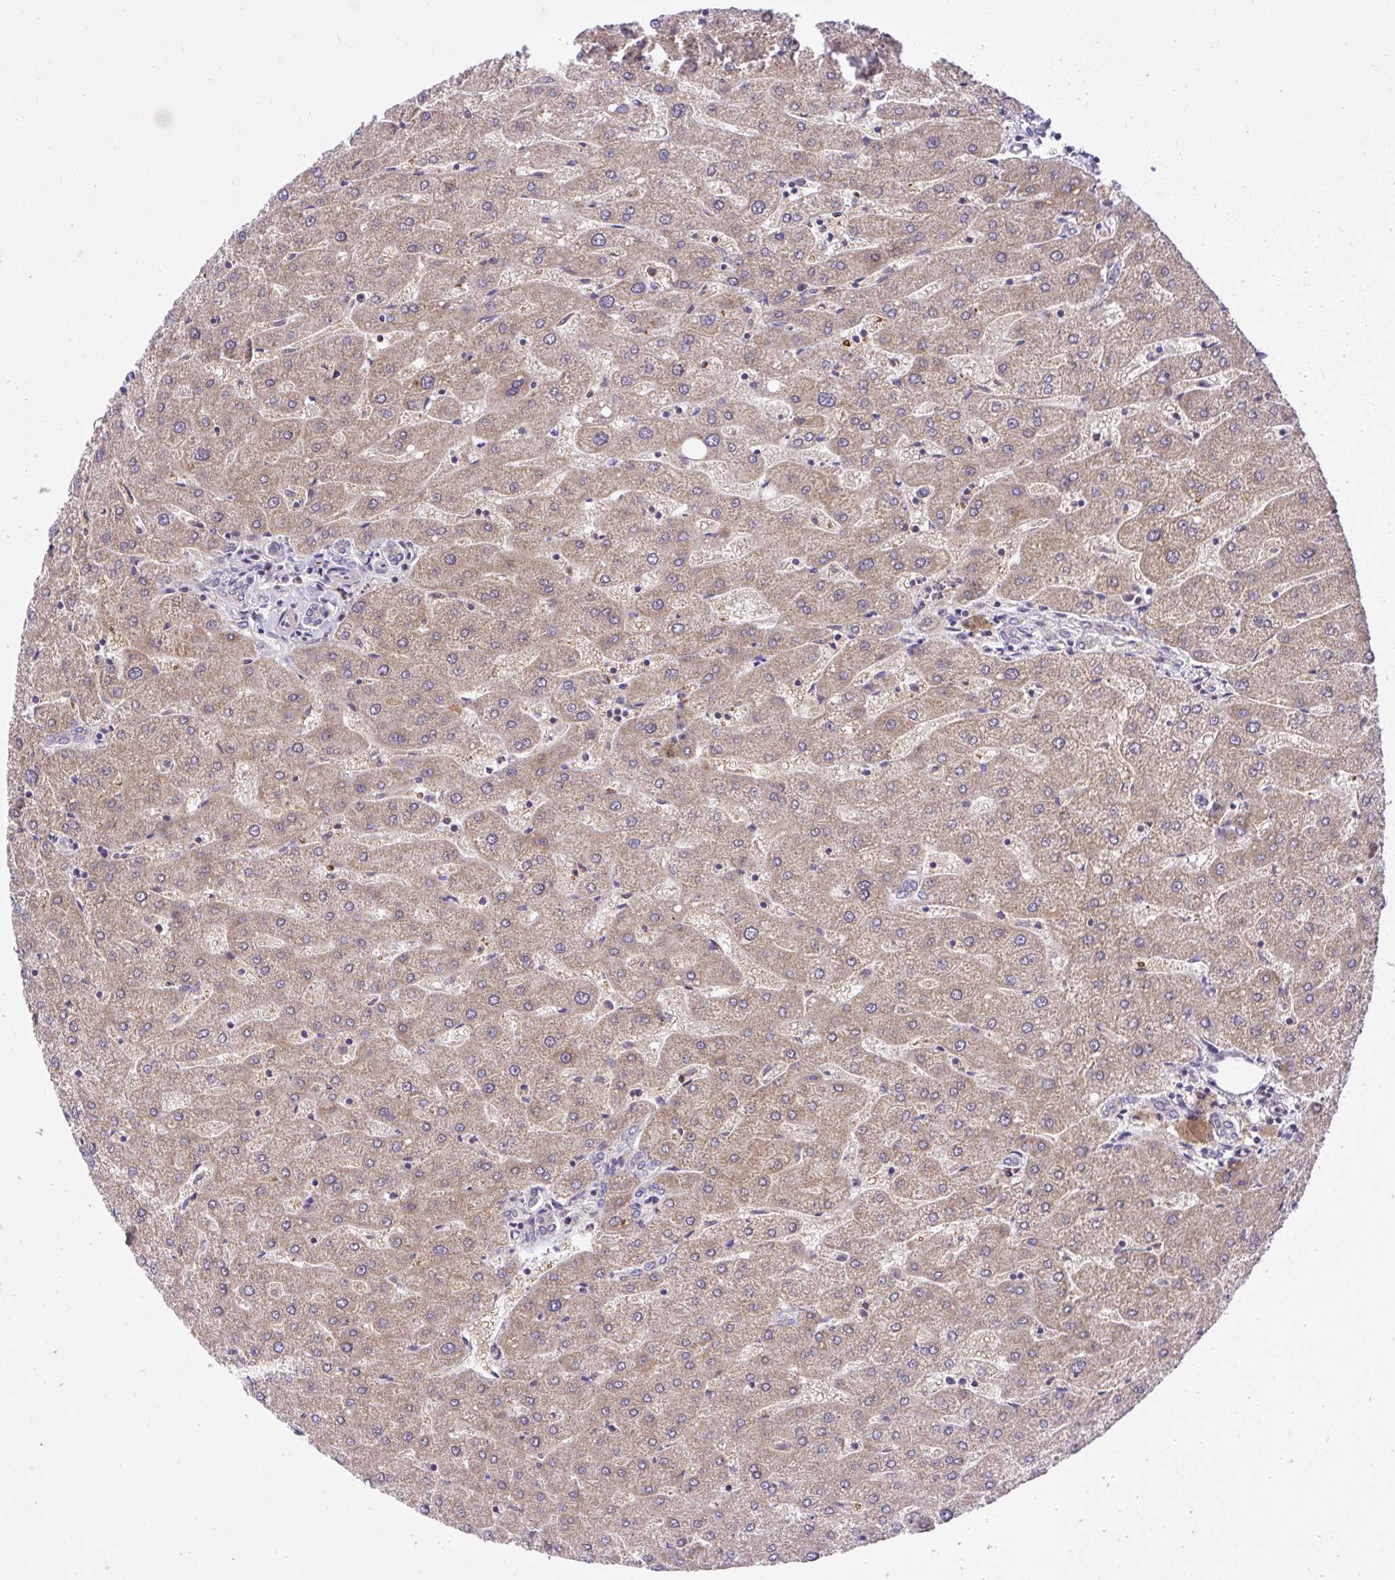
{"staining": {"intensity": "negative", "quantity": "none", "location": "none"}, "tissue": "liver", "cell_type": "Cholangiocytes", "image_type": "normal", "snomed": [{"axis": "morphology", "description": "Normal tissue, NOS"}, {"axis": "topography", "description": "Liver"}], "caption": "DAB (3,3'-diaminobenzidine) immunohistochemical staining of benign human liver displays no significant positivity in cholangiocytes. (DAB IHC visualized using brightfield microscopy, high magnification).", "gene": "CHIA", "patient": {"sex": "male", "age": 67}}